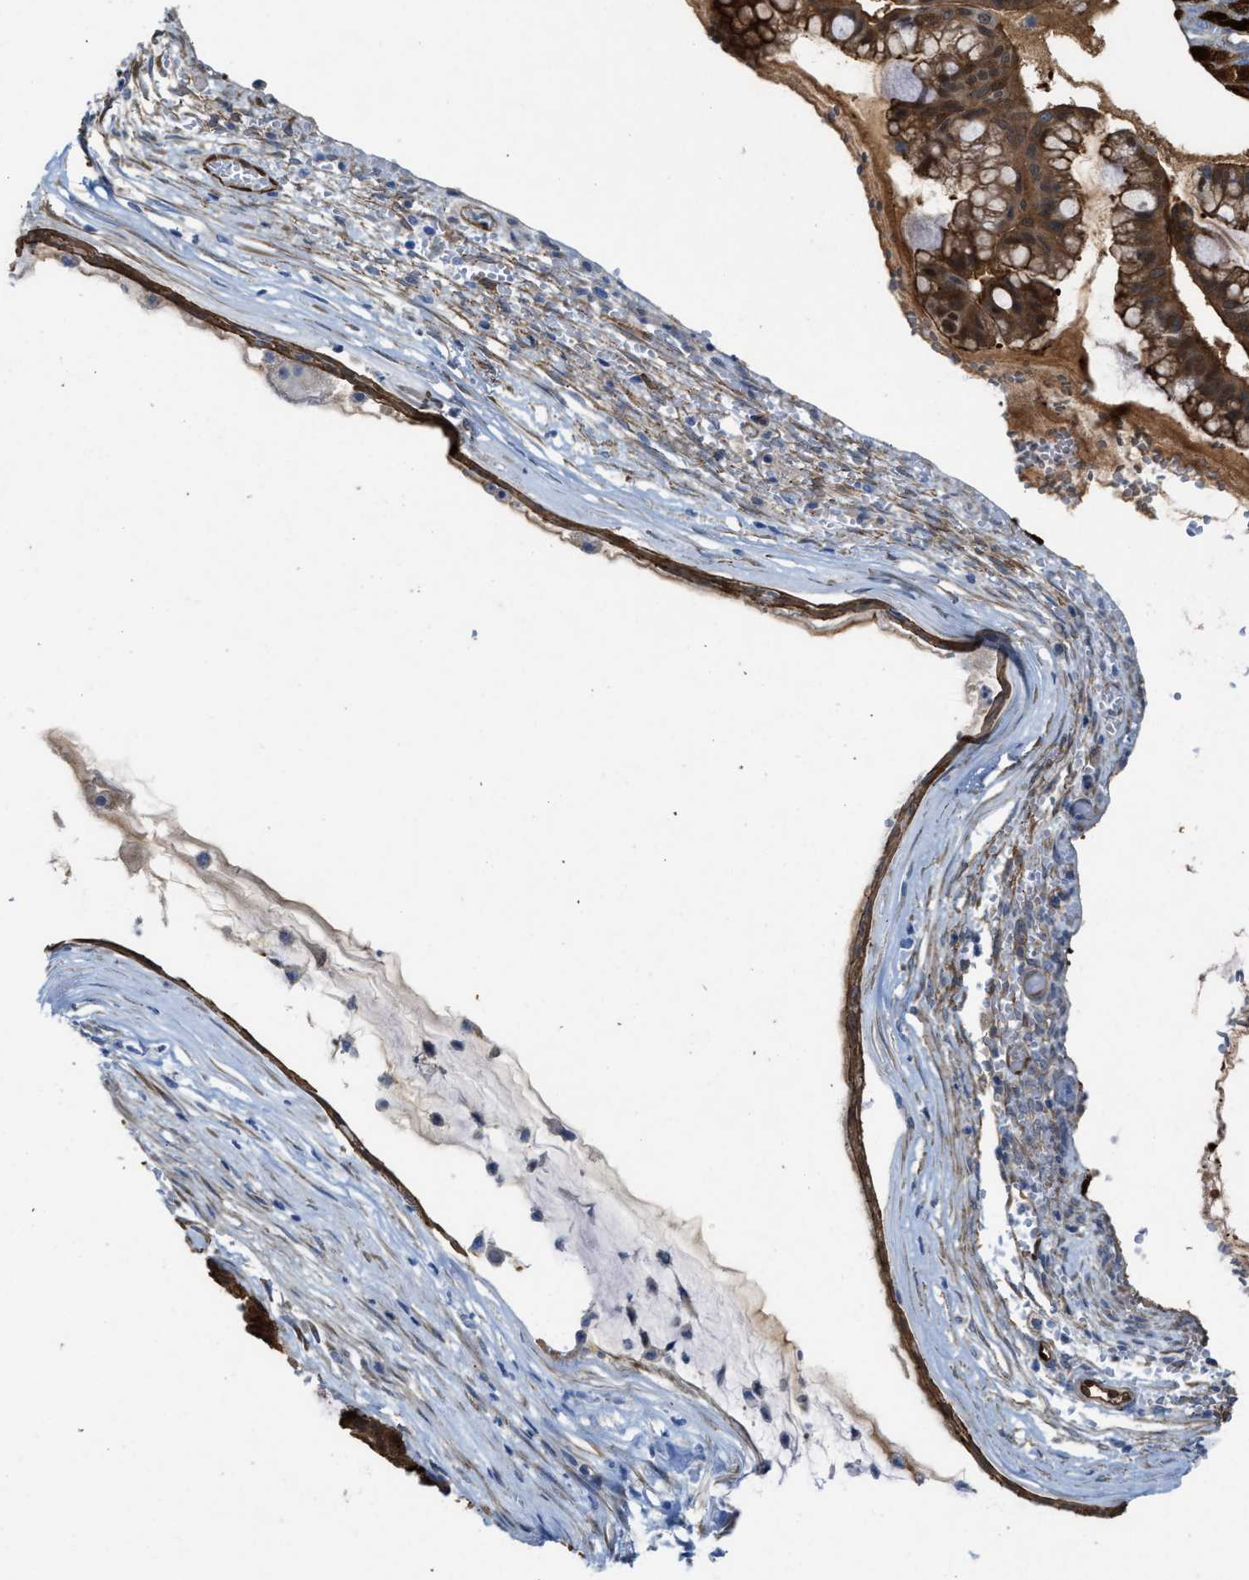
{"staining": {"intensity": "strong", "quantity": ">75%", "location": "cytoplasmic/membranous,nuclear"}, "tissue": "ovarian cancer", "cell_type": "Tumor cells", "image_type": "cancer", "snomed": [{"axis": "morphology", "description": "Cystadenocarcinoma, mucinous, NOS"}, {"axis": "topography", "description": "Ovary"}], "caption": "This histopathology image shows immunohistochemistry (IHC) staining of human ovarian cancer (mucinous cystadenocarcinoma), with high strong cytoplasmic/membranous and nuclear expression in about >75% of tumor cells.", "gene": "ASS1", "patient": {"sex": "female", "age": 73}}